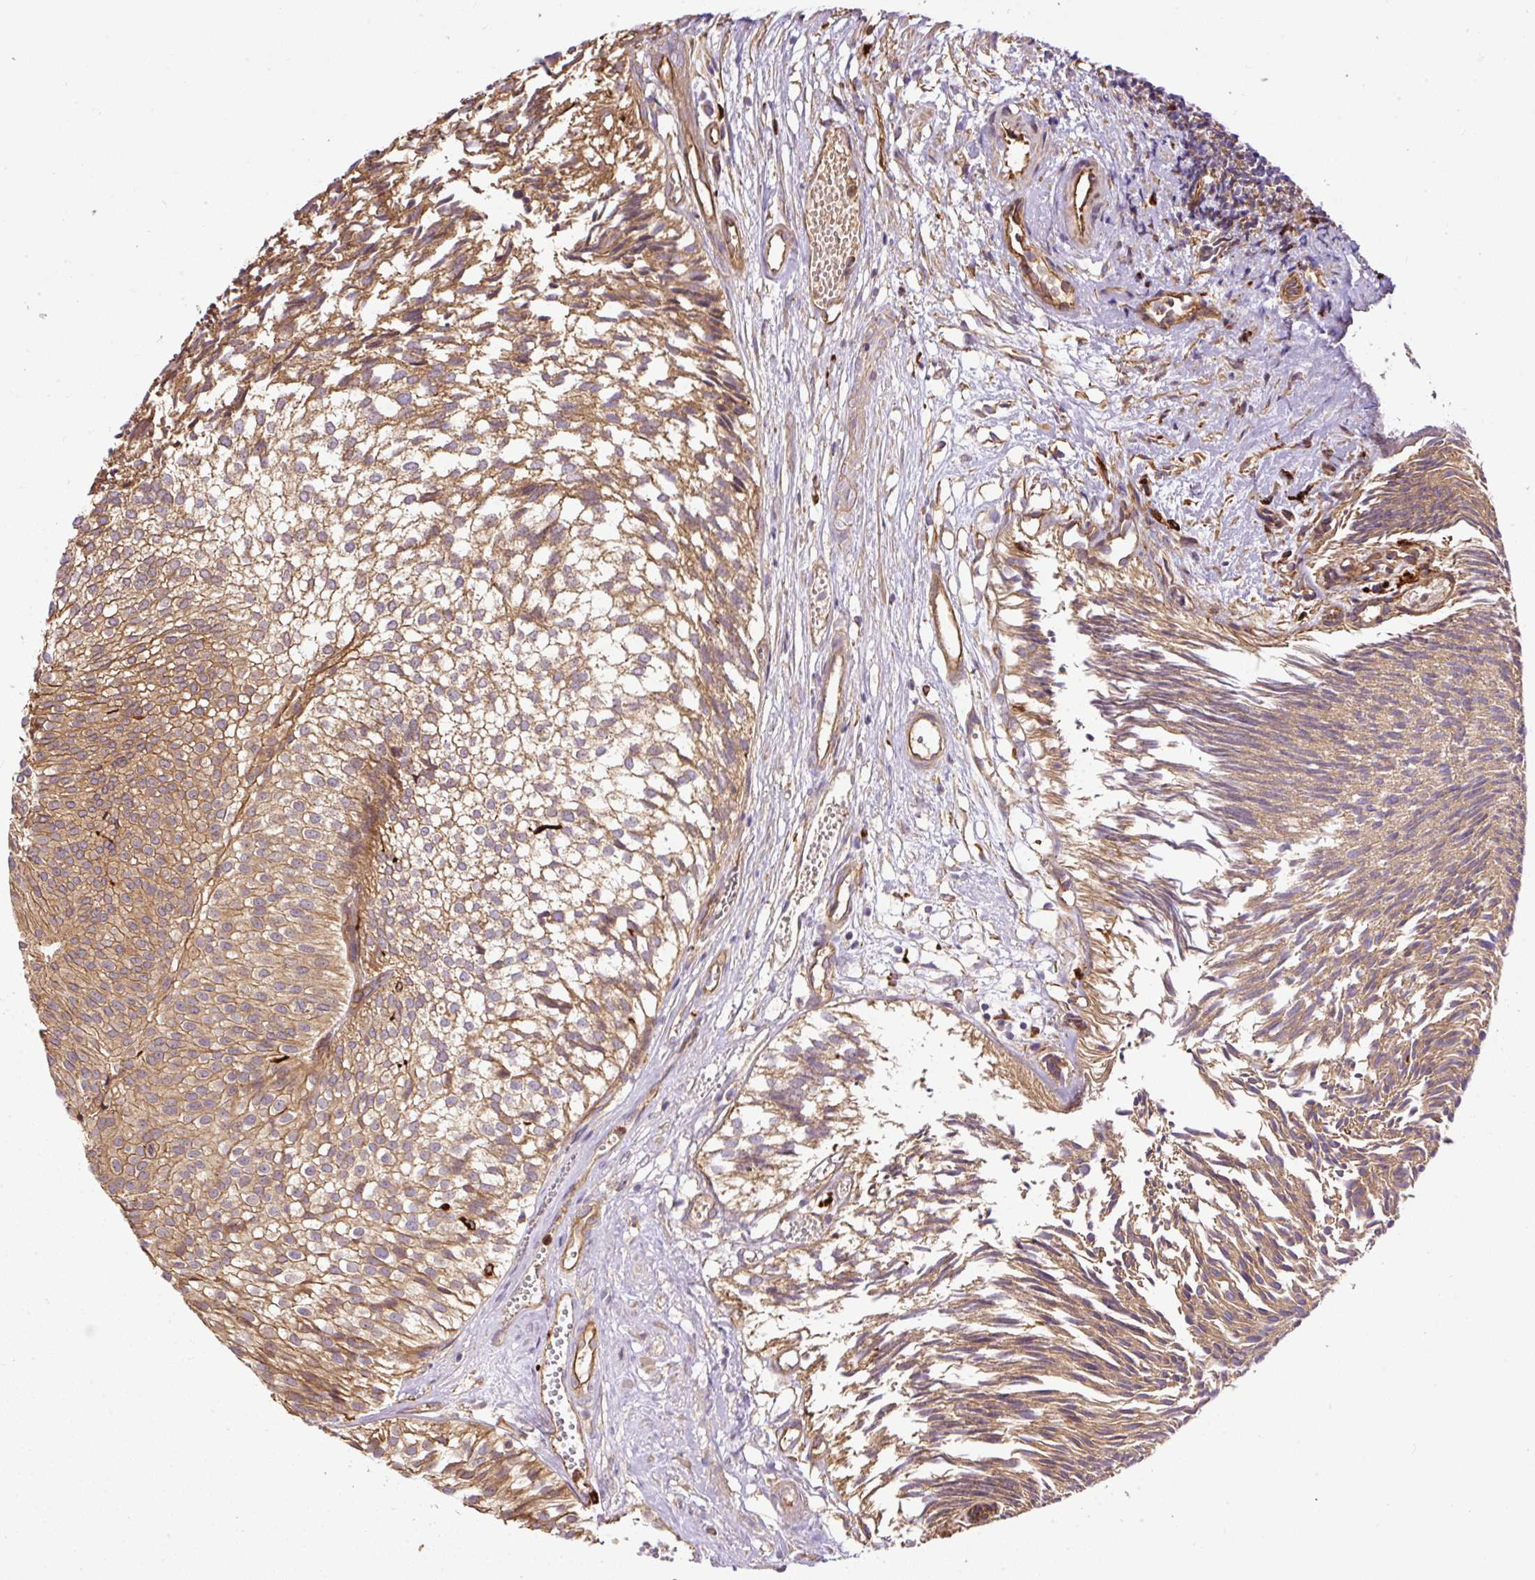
{"staining": {"intensity": "moderate", "quantity": ">75%", "location": "cytoplasmic/membranous"}, "tissue": "urothelial cancer", "cell_type": "Tumor cells", "image_type": "cancer", "snomed": [{"axis": "morphology", "description": "Urothelial carcinoma, Low grade"}, {"axis": "topography", "description": "Urinary bladder"}], "caption": "A medium amount of moderate cytoplasmic/membranous staining is appreciated in about >75% of tumor cells in urothelial cancer tissue. Using DAB (3,3'-diaminobenzidine) (brown) and hematoxylin (blue) stains, captured at high magnification using brightfield microscopy.", "gene": "B3GALT5", "patient": {"sex": "male", "age": 91}}